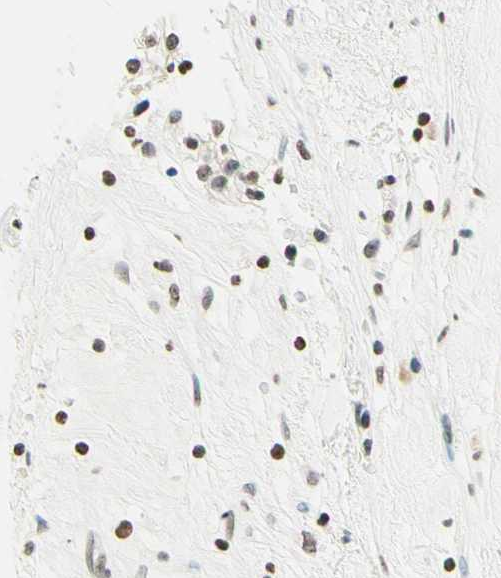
{"staining": {"intensity": "moderate", "quantity": "25%-75%", "location": "nuclear"}, "tissue": "renal cancer", "cell_type": "Tumor cells", "image_type": "cancer", "snomed": [{"axis": "morphology", "description": "Adenocarcinoma, NOS"}, {"axis": "topography", "description": "Kidney"}], "caption": "Immunohistochemistry (IHC) staining of renal adenocarcinoma, which reveals medium levels of moderate nuclear staining in about 25%-75% of tumor cells indicating moderate nuclear protein expression. The staining was performed using DAB (3,3'-diaminobenzidine) (brown) for protein detection and nuclei were counterstained in hematoxylin (blue).", "gene": "MSH2", "patient": {"sex": "female", "age": 57}}